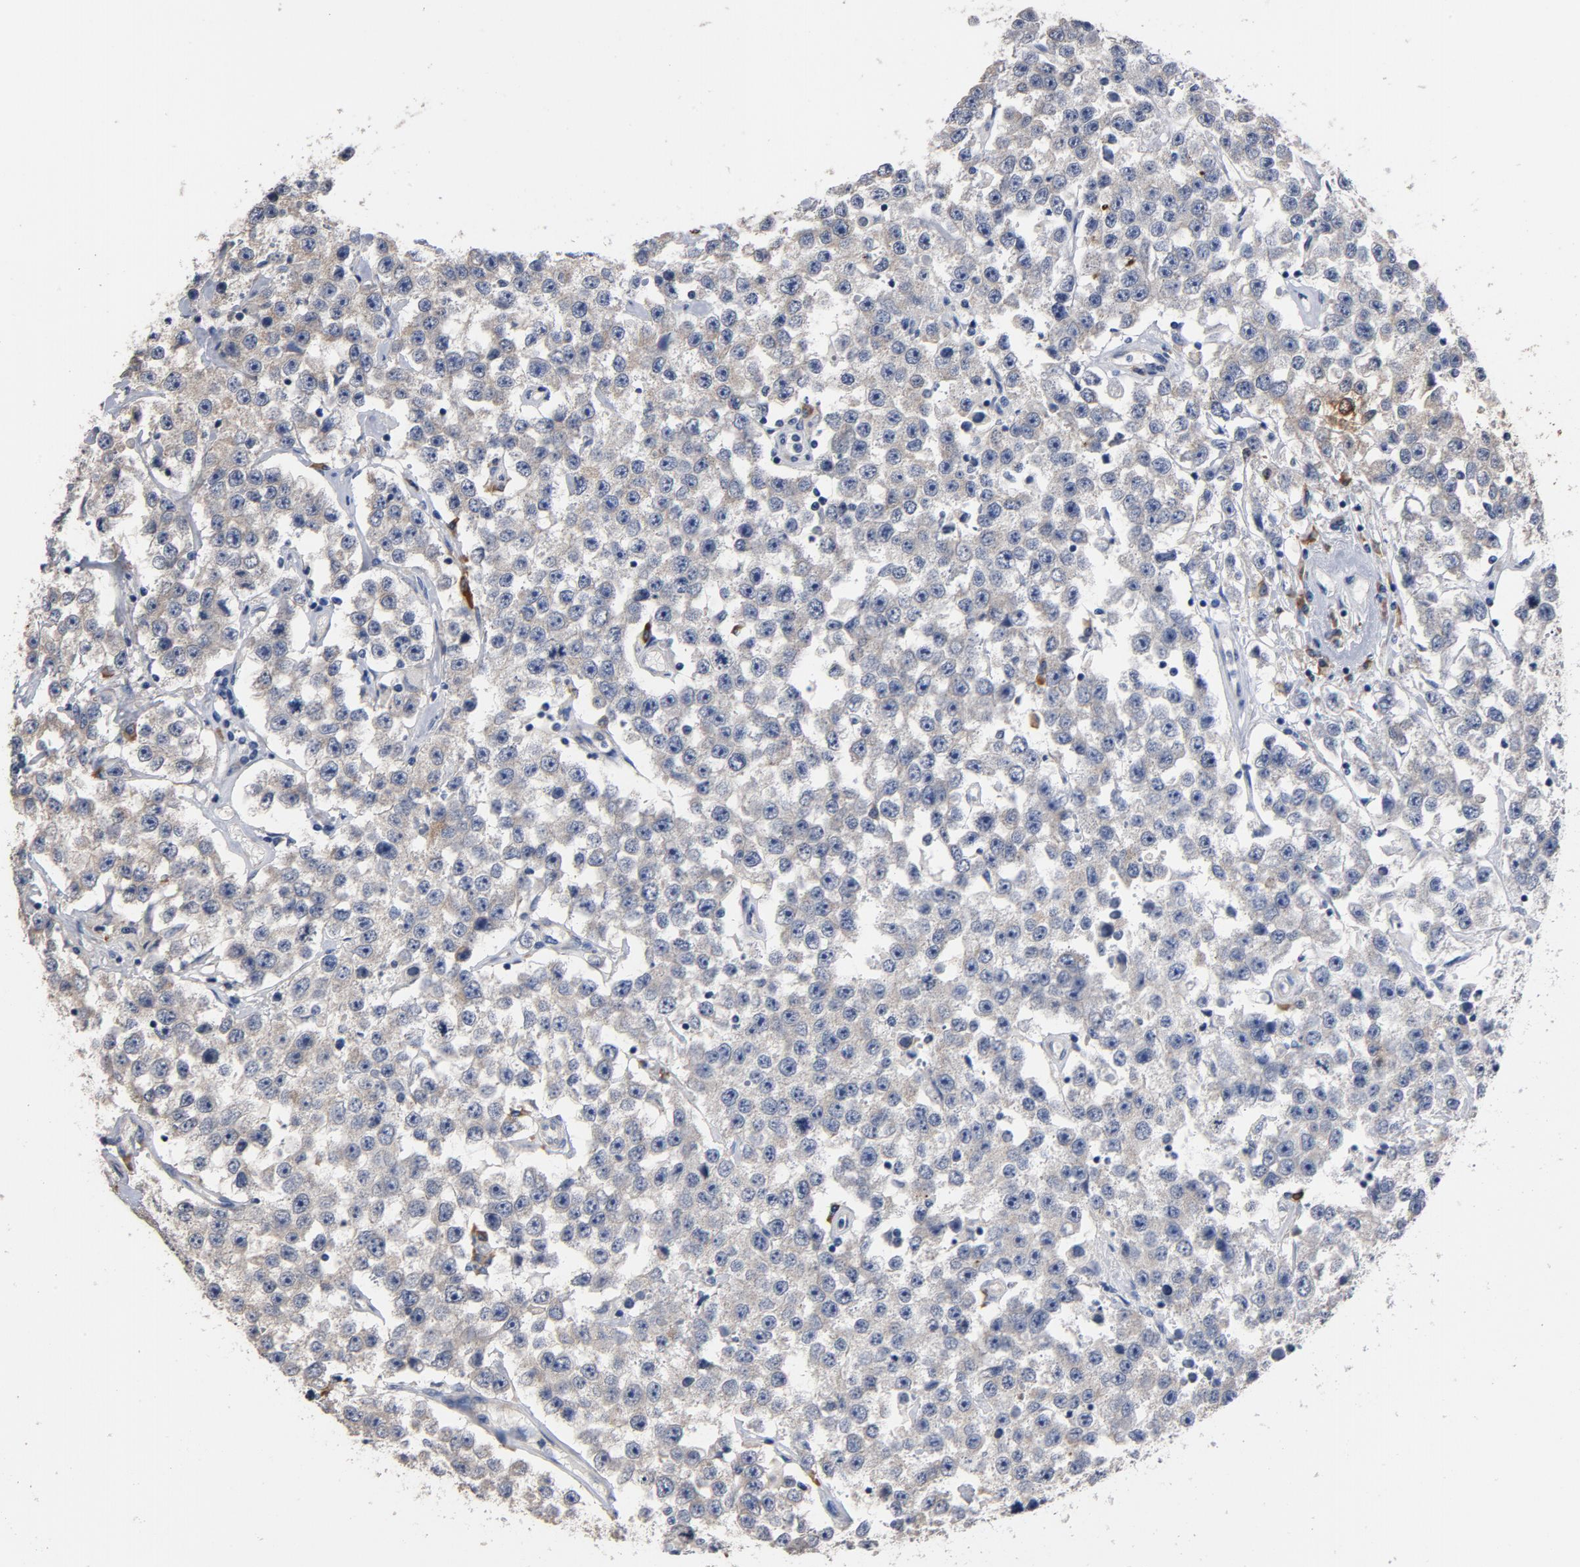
{"staining": {"intensity": "negative", "quantity": "none", "location": "none"}, "tissue": "testis cancer", "cell_type": "Tumor cells", "image_type": "cancer", "snomed": [{"axis": "morphology", "description": "Seminoma, NOS"}, {"axis": "topography", "description": "Testis"}], "caption": "A high-resolution histopathology image shows IHC staining of seminoma (testis), which exhibits no significant positivity in tumor cells. (DAB IHC visualized using brightfield microscopy, high magnification).", "gene": "TLR4", "patient": {"sex": "male", "age": 52}}